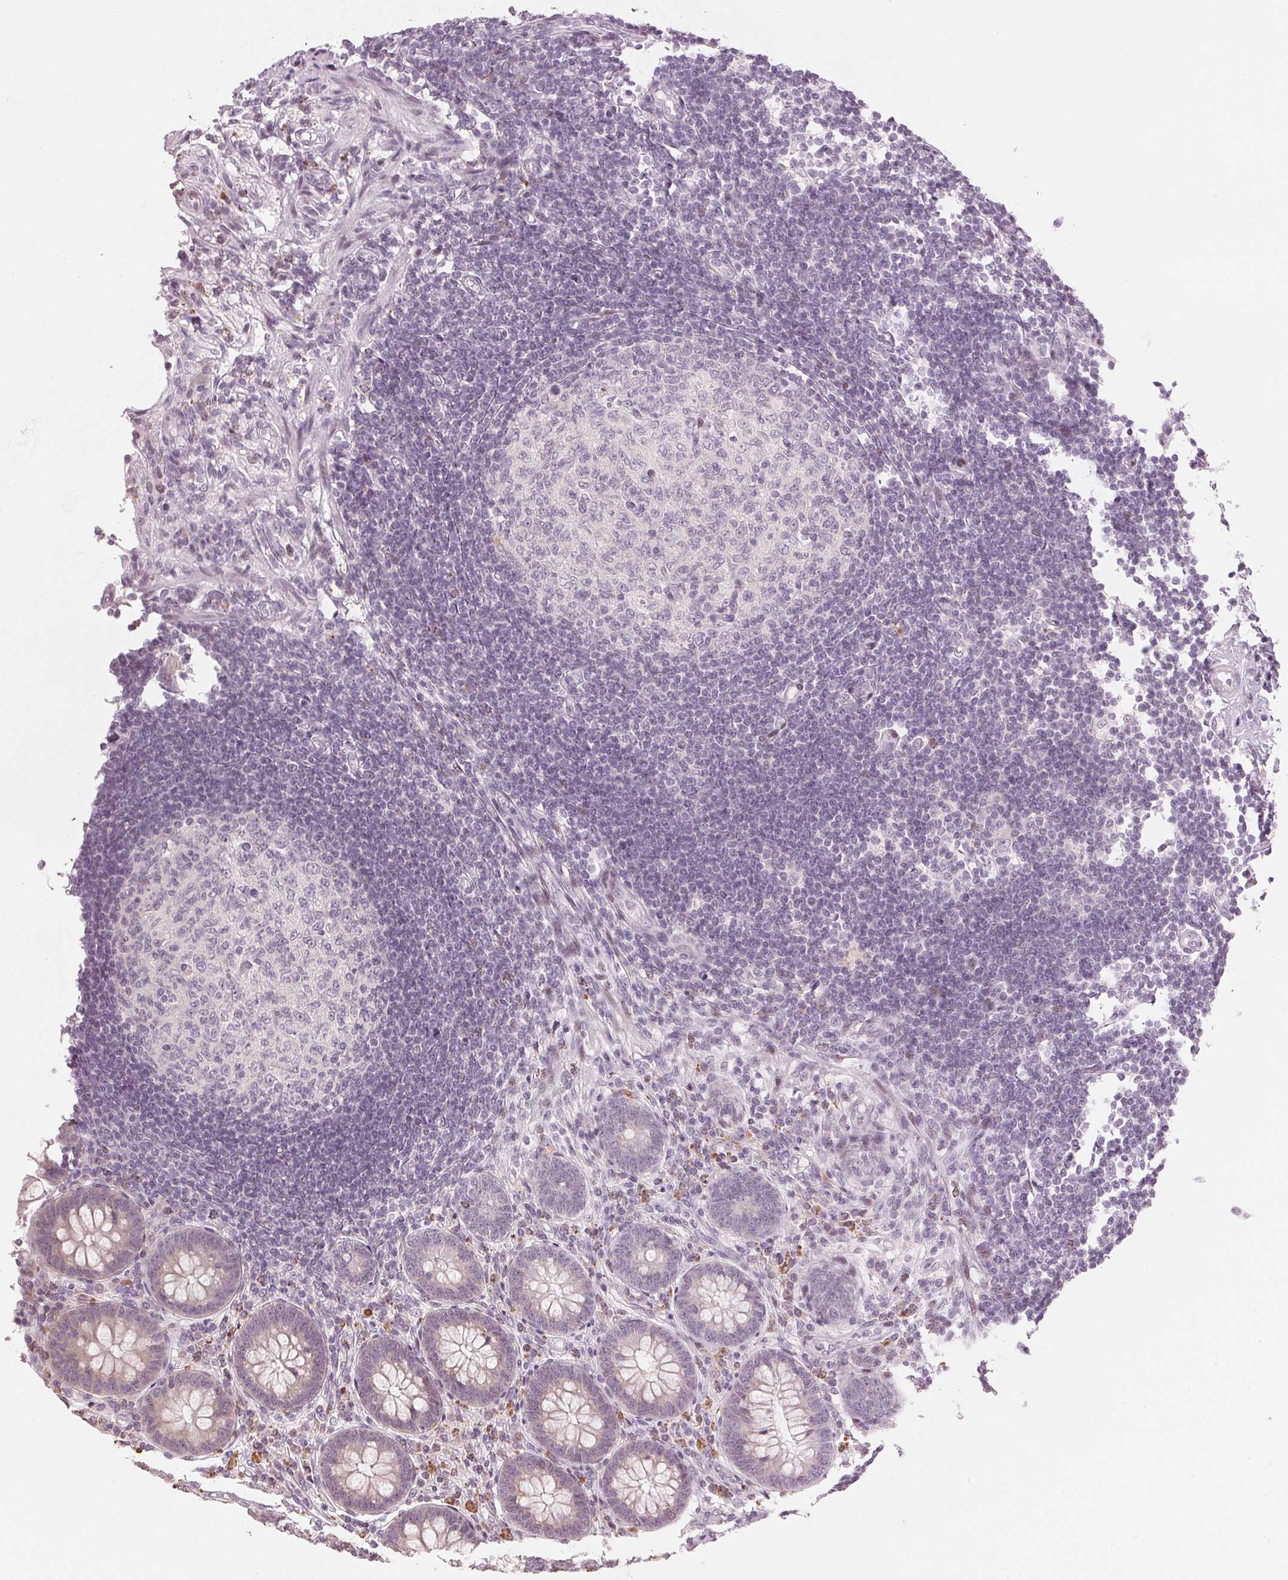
{"staining": {"intensity": "weak", "quantity": ">75%", "location": "cytoplasmic/membranous"}, "tissue": "appendix", "cell_type": "Glandular cells", "image_type": "normal", "snomed": [{"axis": "morphology", "description": "Normal tissue, NOS"}, {"axis": "topography", "description": "Appendix"}], "caption": "Immunohistochemical staining of normal appendix demonstrates >75% levels of weak cytoplasmic/membranous protein staining in about >75% of glandular cells. Immunohistochemistry stains the protein of interest in brown and the nuclei are stained blue.", "gene": "SFRP4", "patient": {"sex": "female", "age": 57}}